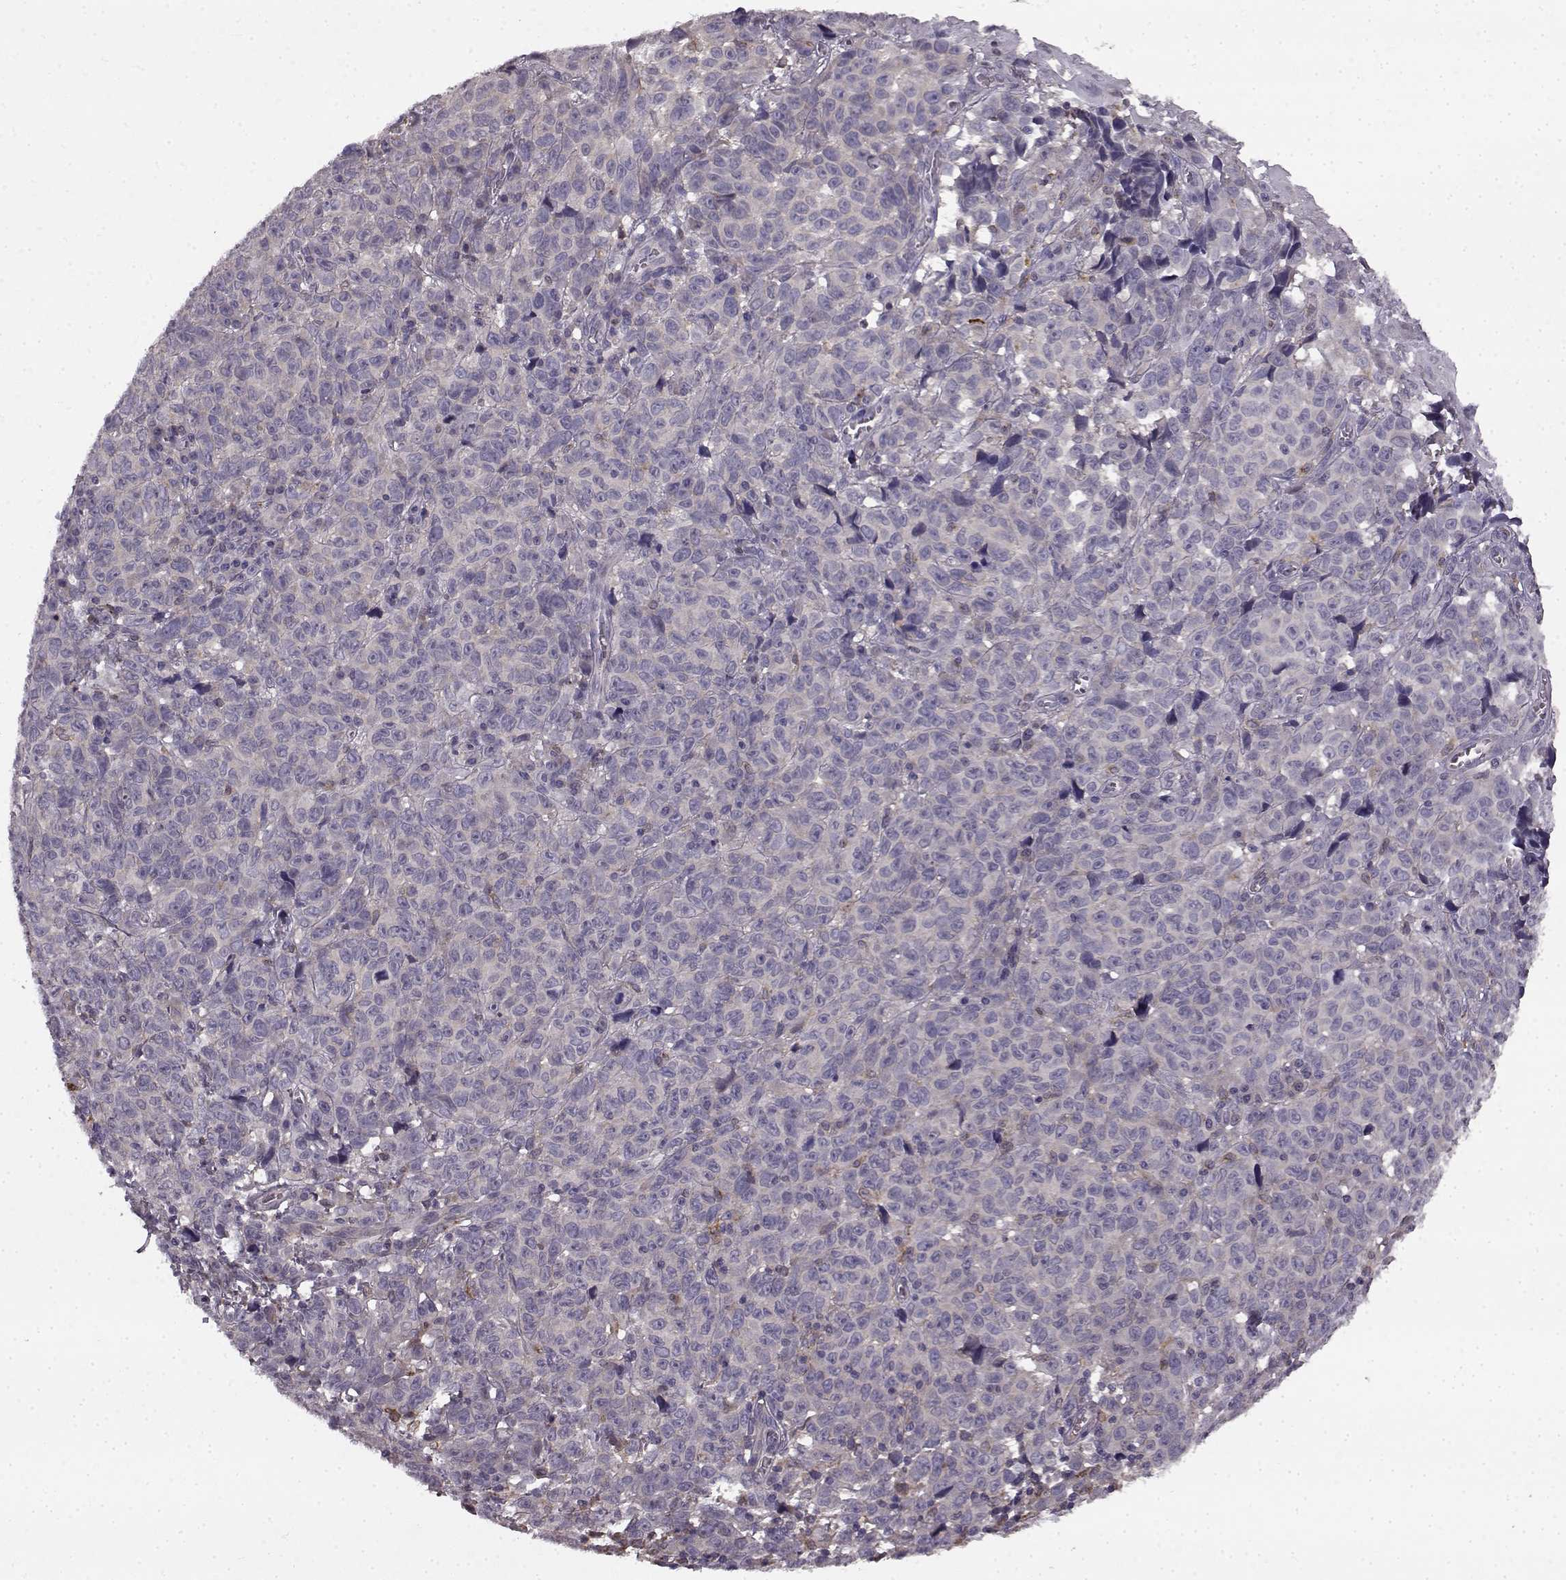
{"staining": {"intensity": "negative", "quantity": "none", "location": "none"}, "tissue": "melanoma", "cell_type": "Tumor cells", "image_type": "cancer", "snomed": [{"axis": "morphology", "description": "Malignant melanoma, NOS"}, {"axis": "topography", "description": "Vulva, labia, clitoris and Bartholin´s gland, NO"}], "caption": "Immunohistochemistry histopathology image of neoplastic tissue: melanoma stained with DAB (3,3'-diaminobenzidine) demonstrates no significant protein positivity in tumor cells.", "gene": "SPAG17", "patient": {"sex": "female", "age": 75}}